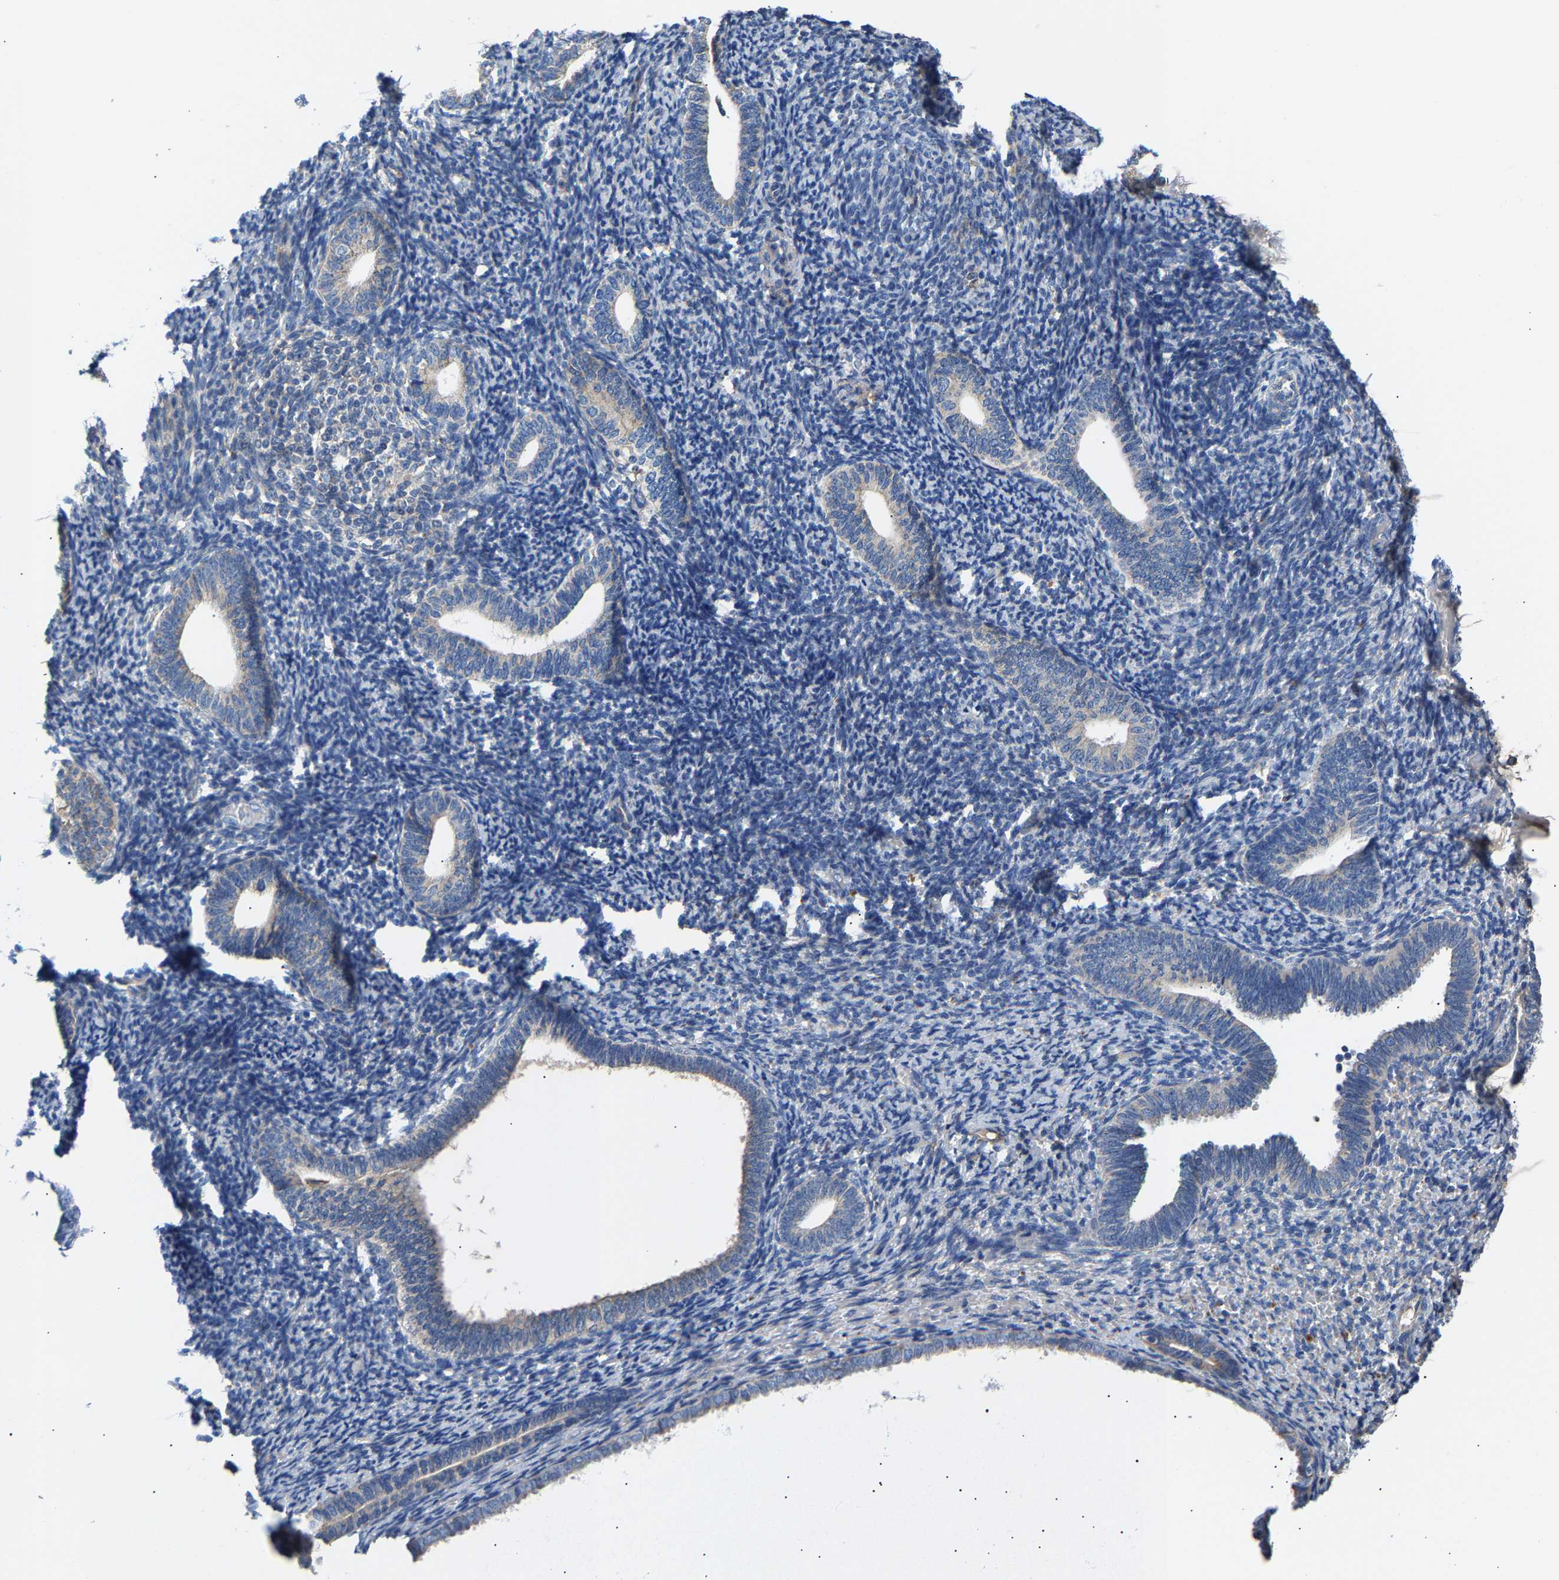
{"staining": {"intensity": "negative", "quantity": "none", "location": "none"}, "tissue": "endometrium", "cell_type": "Cells in endometrial stroma", "image_type": "normal", "snomed": [{"axis": "morphology", "description": "Normal tissue, NOS"}, {"axis": "topography", "description": "Endometrium"}], "caption": "DAB (3,3'-diaminobenzidine) immunohistochemical staining of normal human endometrium displays no significant expression in cells in endometrial stroma.", "gene": "CCDC171", "patient": {"sex": "female", "age": 66}}